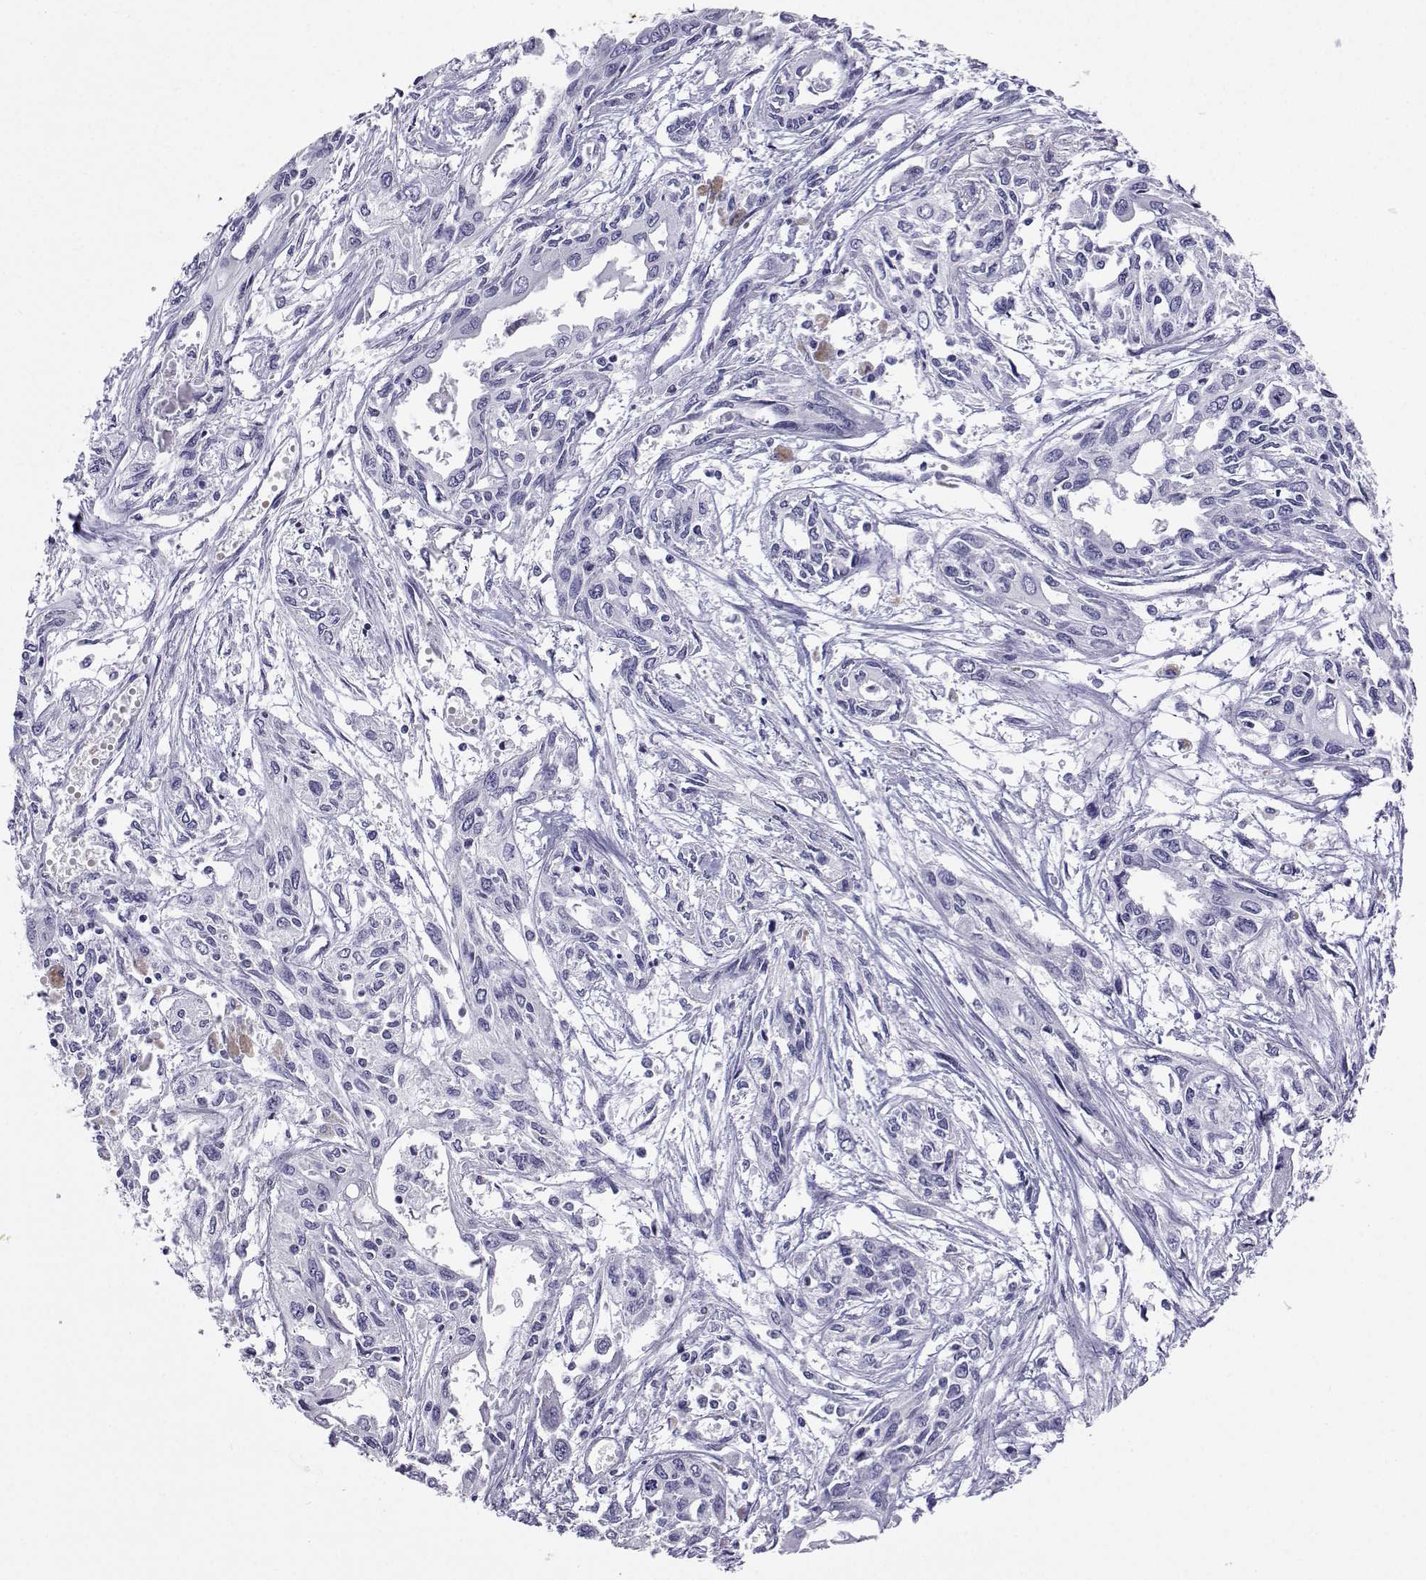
{"staining": {"intensity": "negative", "quantity": "none", "location": "none"}, "tissue": "pancreatic cancer", "cell_type": "Tumor cells", "image_type": "cancer", "snomed": [{"axis": "morphology", "description": "Adenocarcinoma, NOS"}, {"axis": "topography", "description": "Pancreas"}], "caption": "A histopathology image of pancreatic cancer (adenocarcinoma) stained for a protein reveals no brown staining in tumor cells. (Brightfield microscopy of DAB immunohistochemistry at high magnification).", "gene": "PLIN4", "patient": {"sex": "female", "age": 55}}